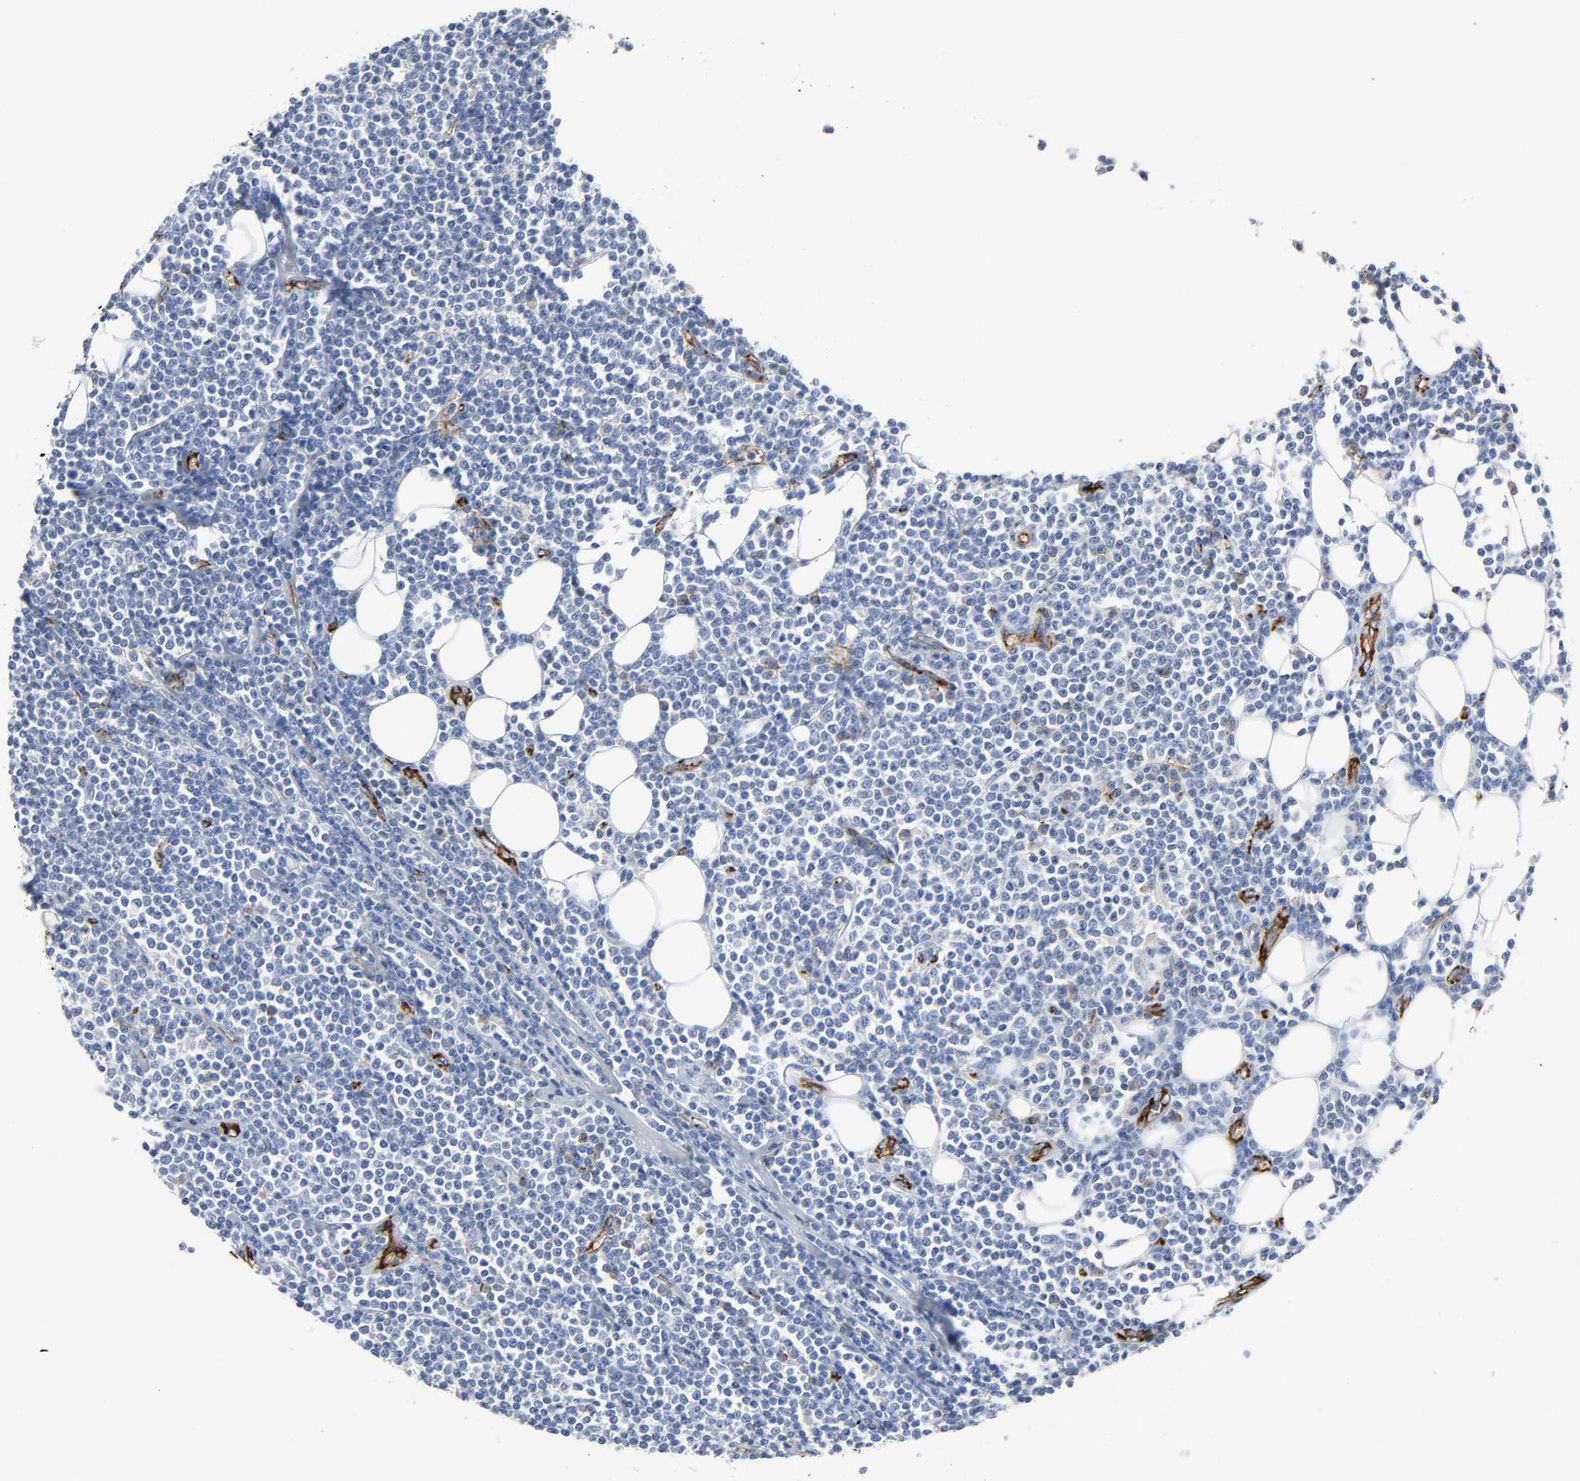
{"staining": {"intensity": "negative", "quantity": "none", "location": "none"}, "tissue": "lymphoma", "cell_type": "Tumor cells", "image_type": "cancer", "snomed": [{"axis": "morphology", "description": "Malignant lymphoma, non-Hodgkin's type, Low grade"}, {"axis": "topography", "description": "Soft tissue"}], "caption": "The photomicrograph shows no significant expression in tumor cells of low-grade malignant lymphoma, non-Hodgkin's type.", "gene": "PECAM1", "patient": {"sex": "male", "age": 92}}